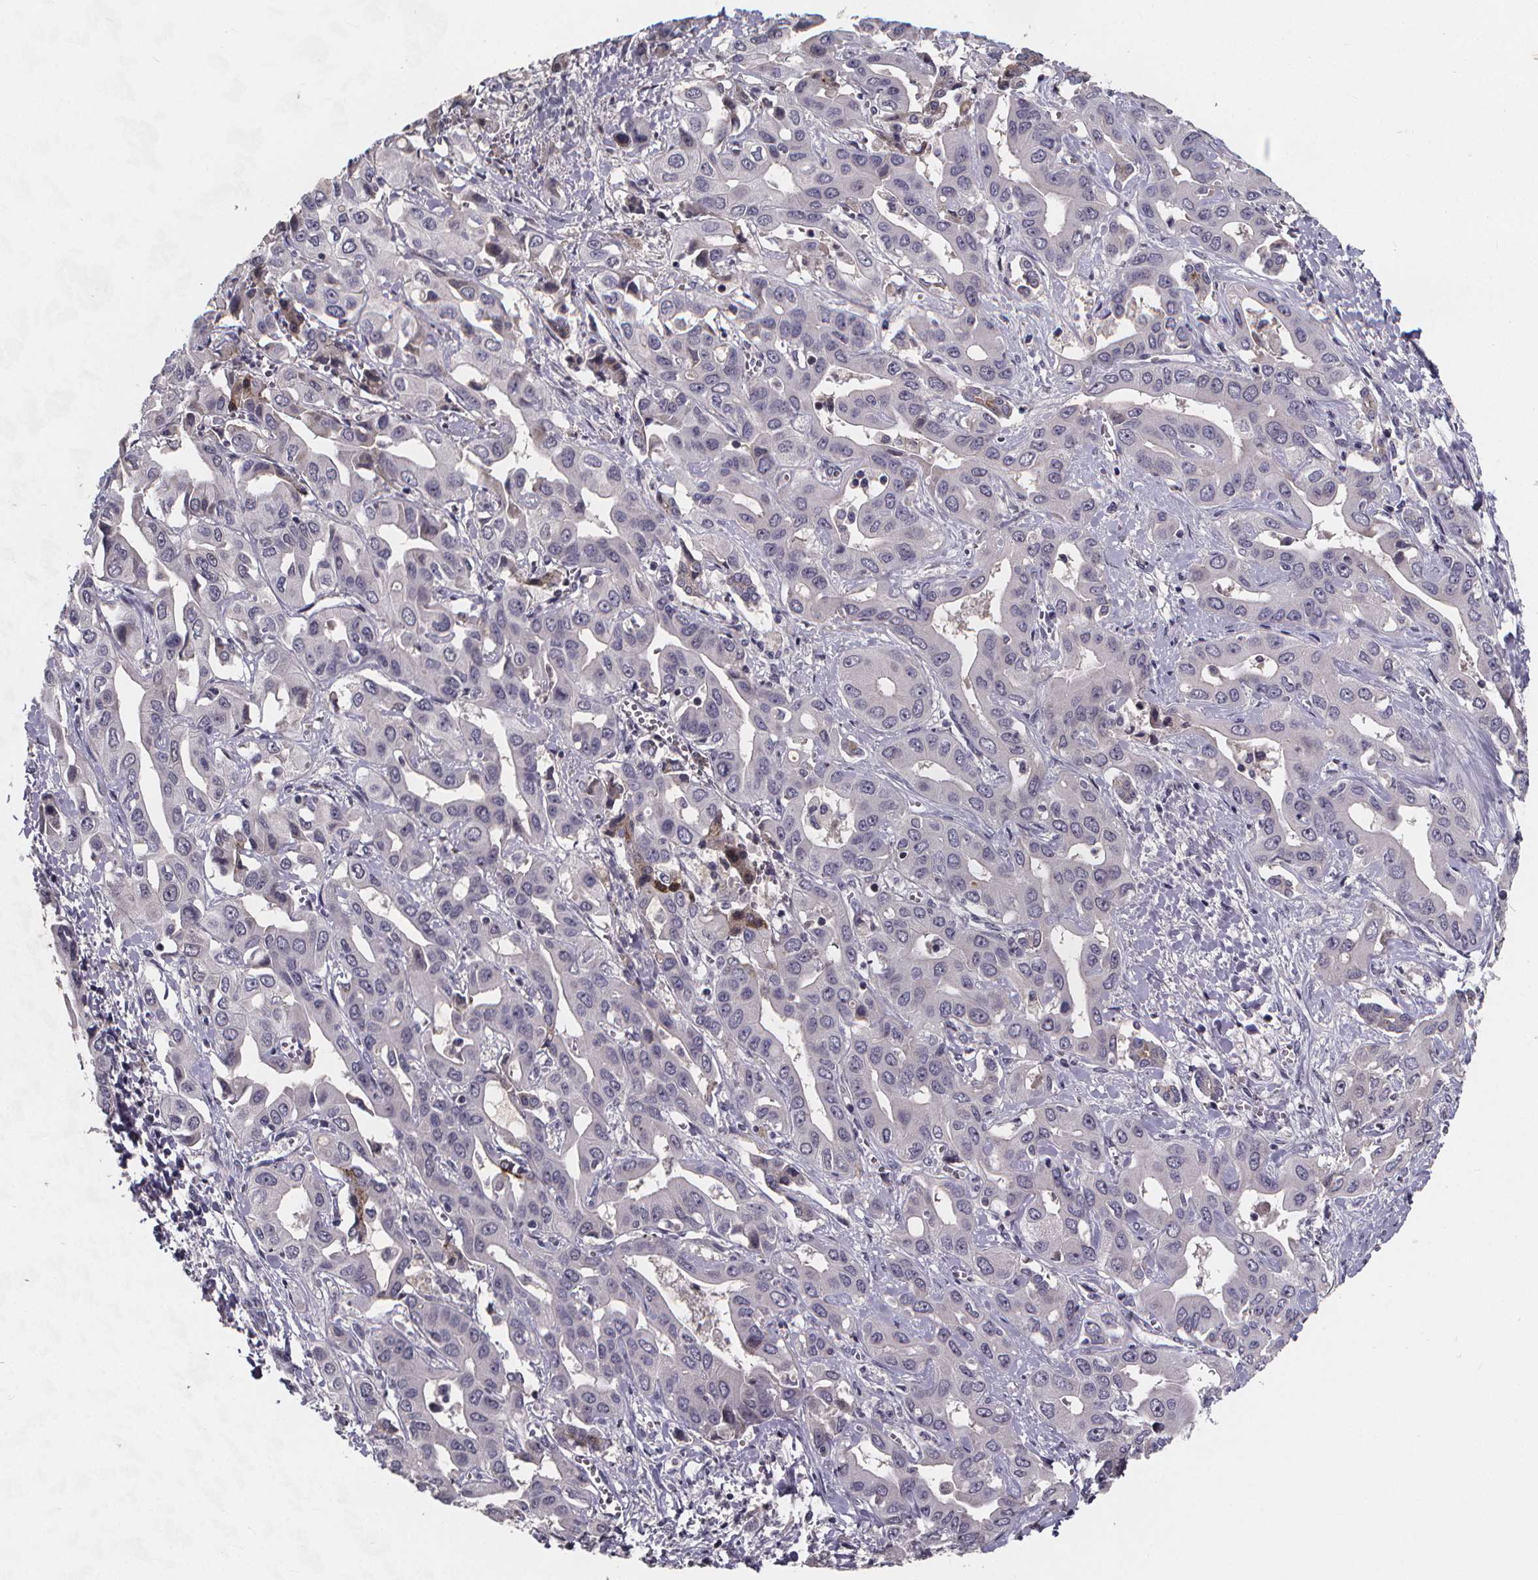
{"staining": {"intensity": "negative", "quantity": "none", "location": "none"}, "tissue": "liver cancer", "cell_type": "Tumor cells", "image_type": "cancer", "snomed": [{"axis": "morphology", "description": "Cholangiocarcinoma"}, {"axis": "topography", "description": "Liver"}], "caption": "Liver cholangiocarcinoma was stained to show a protein in brown. There is no significant staining in tumor cells.", "gene": "AGT", "patient": {"sex": "female", "age": 52}}